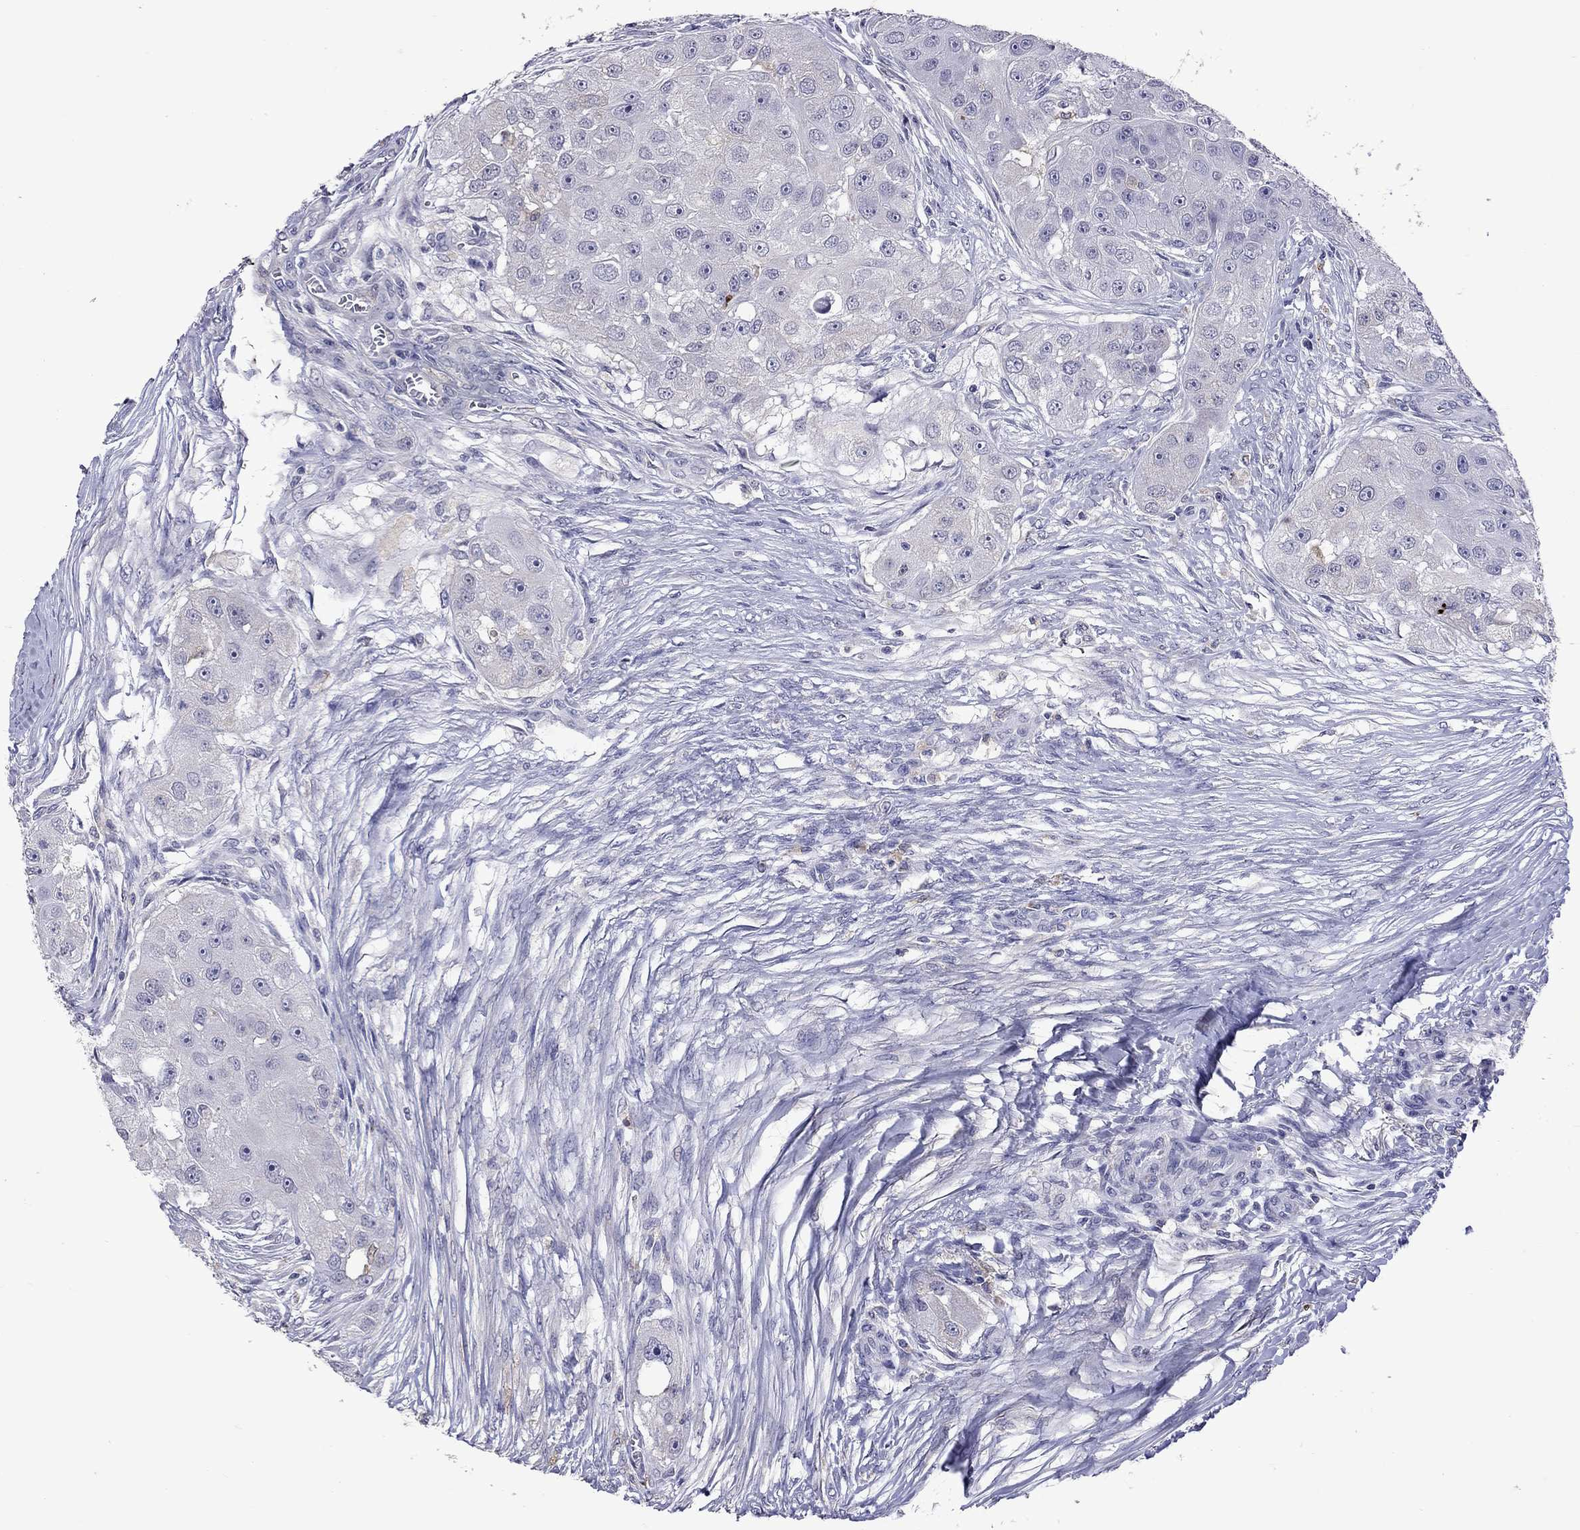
{"staining": {"intensity": "negative", "quantity": "none", "location": "none"}, "tissue": "head and neck cancer", "cell_type": "Tumor cells", "image_type": "cancer", "snomed": [{"axis": "morphology", "description": "Normal tissue, NOS"}, {"axis": "morphology", "description": "Squamous cell carcinoma, NOS"}, {"axis": "topography", "description": "Skeletal muscle"}, {"axis": "topography", "description": "Head-Neck"}], "caption": "This is a image of immunohistochemistry staining of squamous cell carcinoma (head and neck), which shows no expression in tumor cells.", "gene": "SERPINA3", "patient": {"sex": "male", "age": 51}}